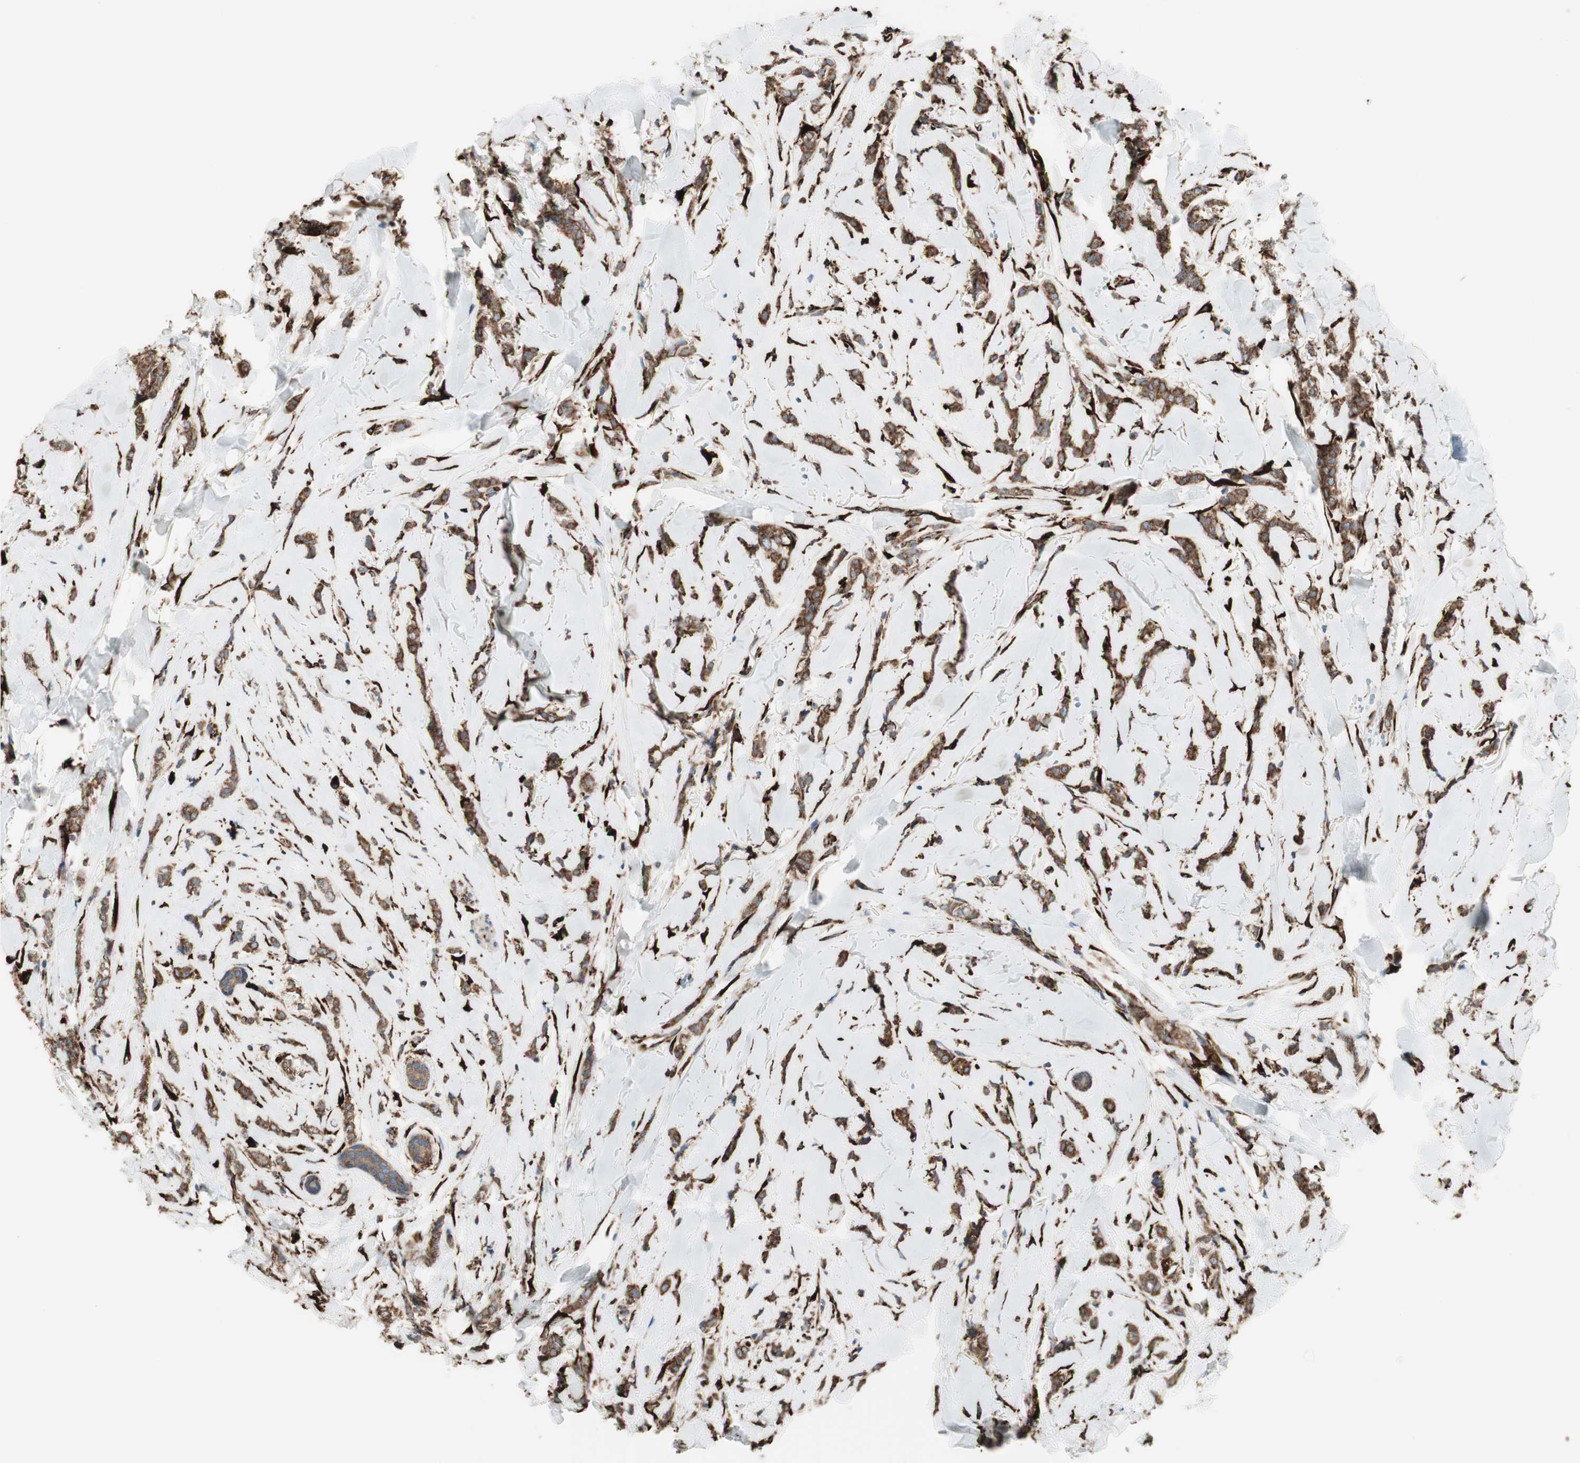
{"staining": {"intensity": "strong", "quantity": ">75%", "location": "cytoplasmic/membranous"}, "tissue": "breast cancer", "cell_type": "Tumor cells", "image_type": "cancer", "snomed": [{"axis": "morphology", "description": "Lobular carcinoma"}, {"axis": "topography", "description": "Skin"}, {"axis": "topography", "description": "Breast"}], "caption": "This image demonstrates immunohistochemistry staining of human breast cancer (lobular carcinoma), with high strong cytoplasmic/membranous positivity in about >75% of tumor cells.", "gene": "RRBP1", "patient": {"sex": "female", "age": 46}}